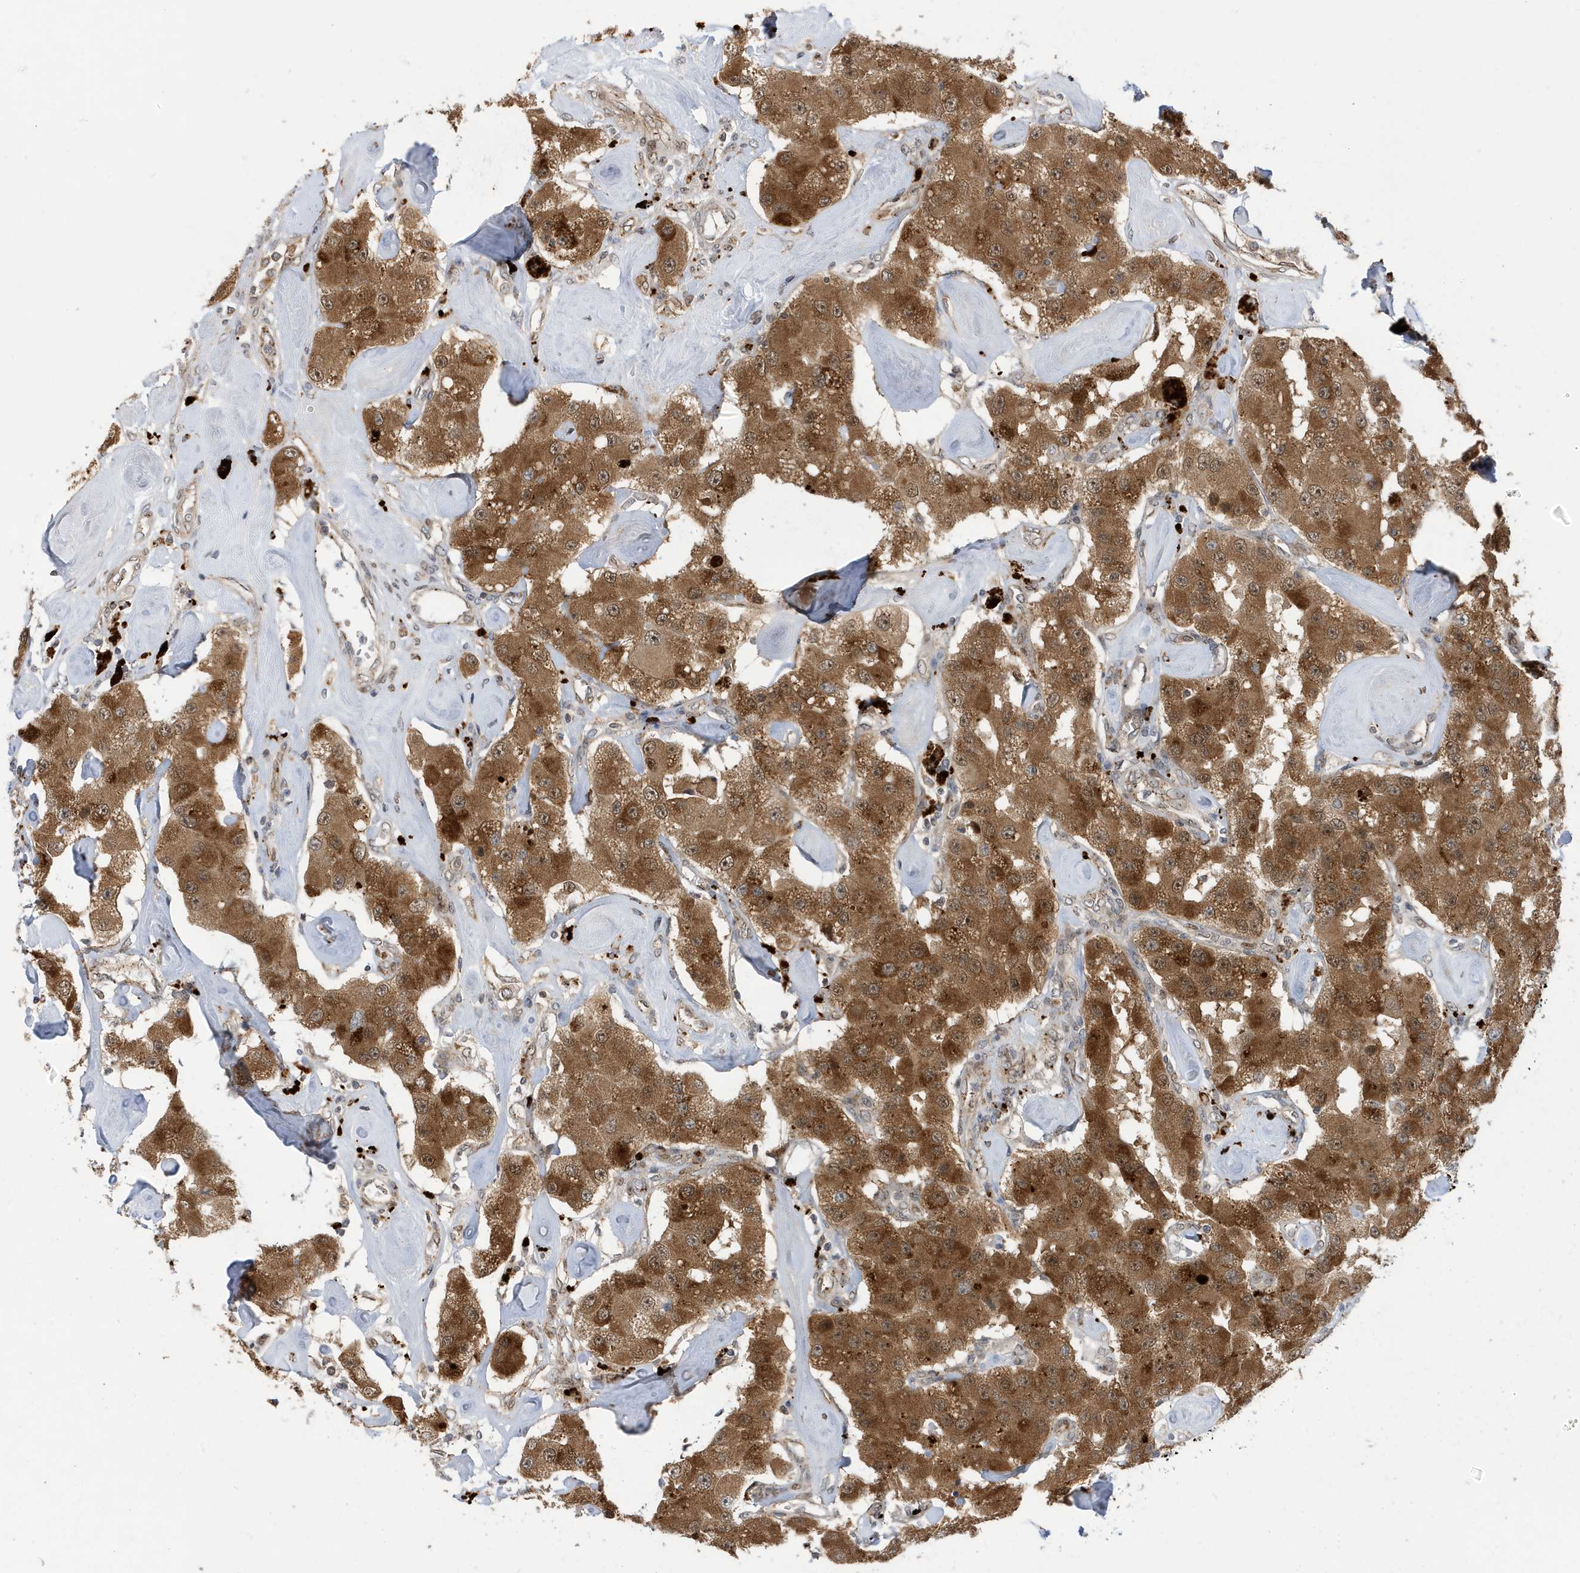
{"staining": {"intensity": "moderate", "quantity": ">75%", "location": "cytoplasmic/membranous"}, "tissue": "carcinoid", "cell_type": "Tumor cells", "image_type": "cancer", "snomed": [{"axis": "morphology", "description": "Carcinoid, malignant, NOS"}, {"axis": "topography", "description": "Pancreas"}], "caption": "A medium amount of moderate cytoplasmic/membranous expression is present in about >75% of tumor cells in malignant carcinoid tissue. Using DAB (3,3'-diaminobenzidine) (brown) and hematoxylin (blue) stains, captured at high magnification using brightfield microscopy.", "gene": "ZNF507", "patient": {"sex": "male", "age": 41}}